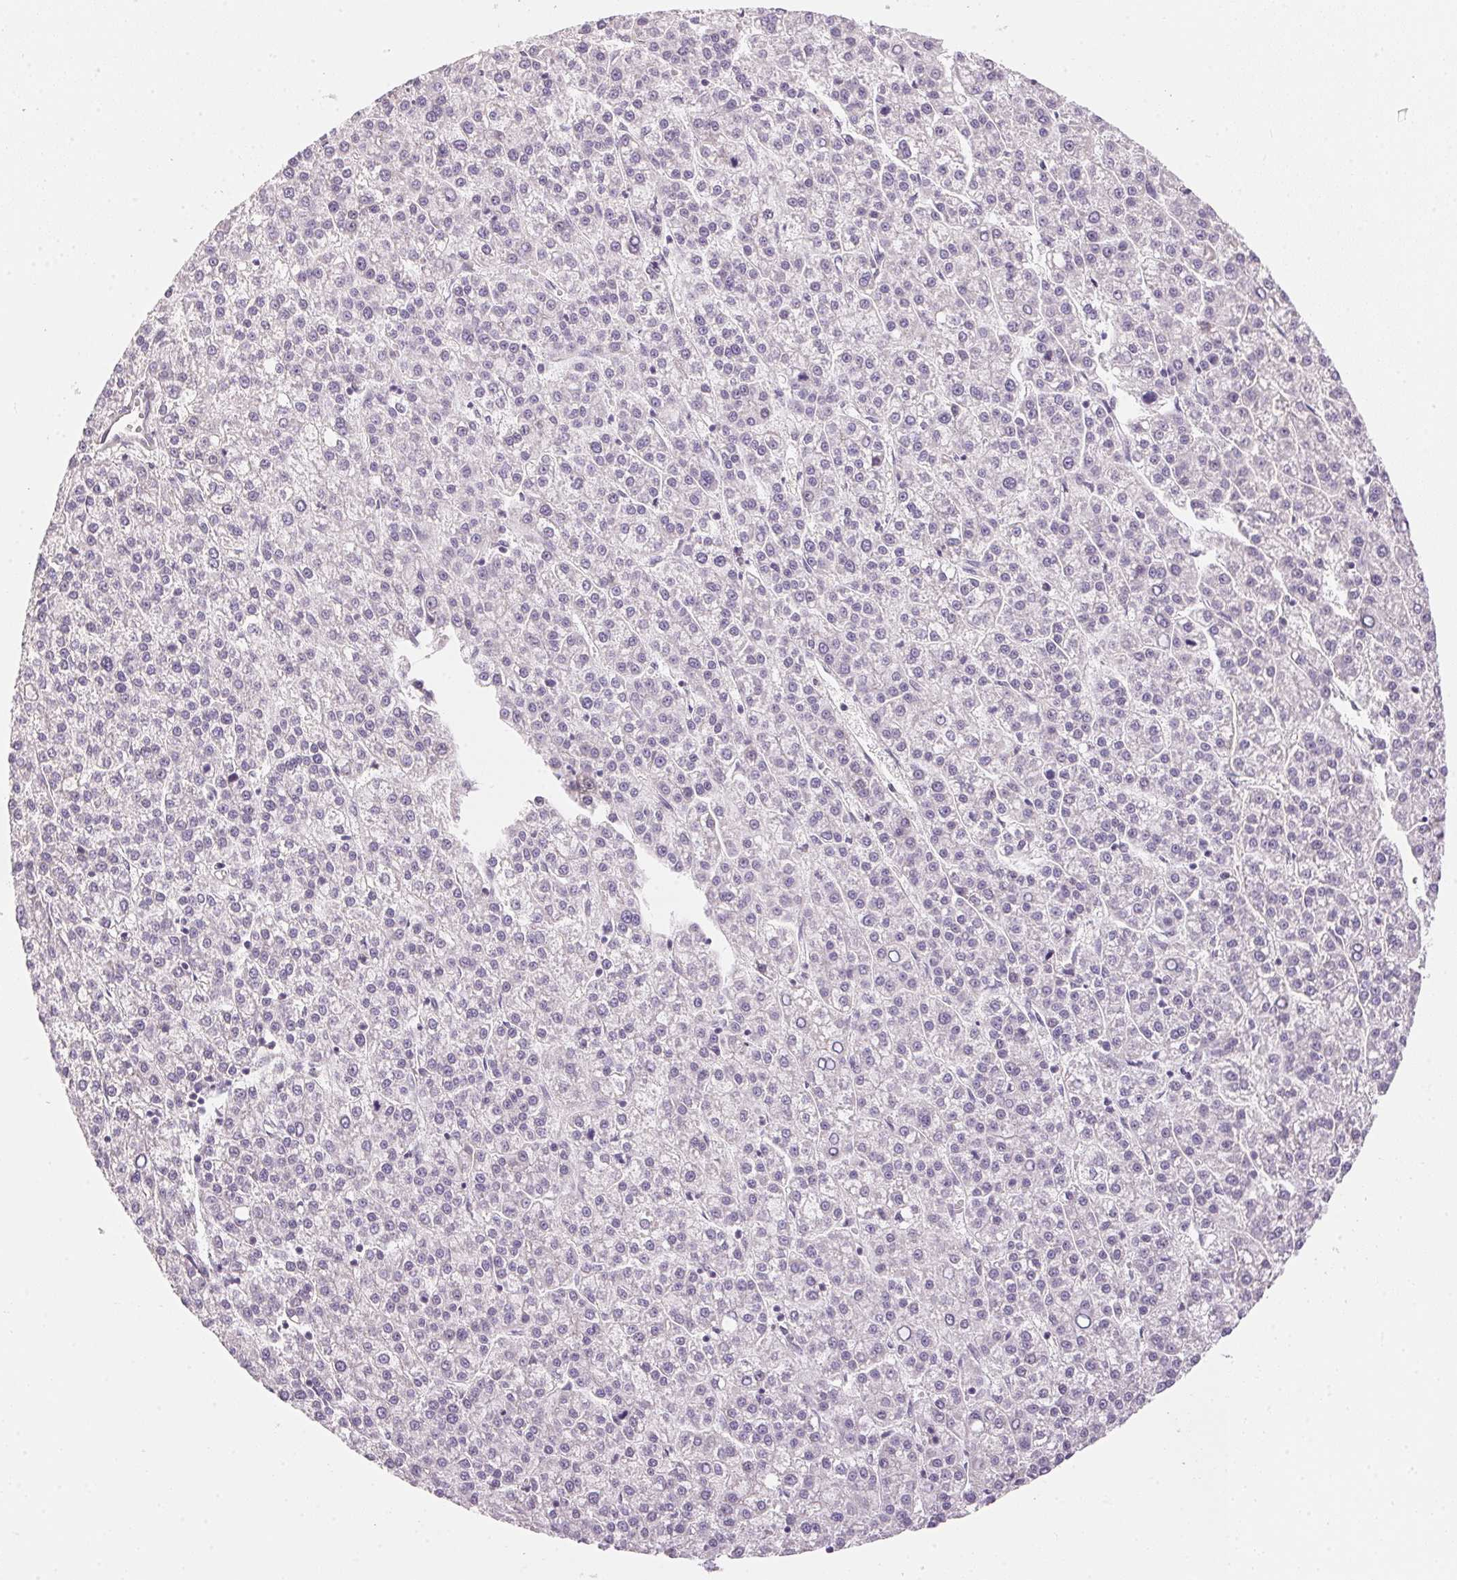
{"staining": {"intensity": "negative", "quantity": "none", "location": "none"}, "tissue": "liver cancer", "cell_type": "Tumor cells", "image_type": "cancer", "snomed": [{"axis": "morphology", "description": "Carcinoma, Hepatocellular, NOS"}, {"axis": "topography", "description": "Liver"}], "caption": "High magnification brightfield microscopy of liver cancer (hepatocellular carcinoma) stained with DAB (brown) and counterstained with hematoxylin (blue): tumor cells show no significant staining.", "gene": "GDAP1L1", "patient": {"sex": "female", "age": 58}}